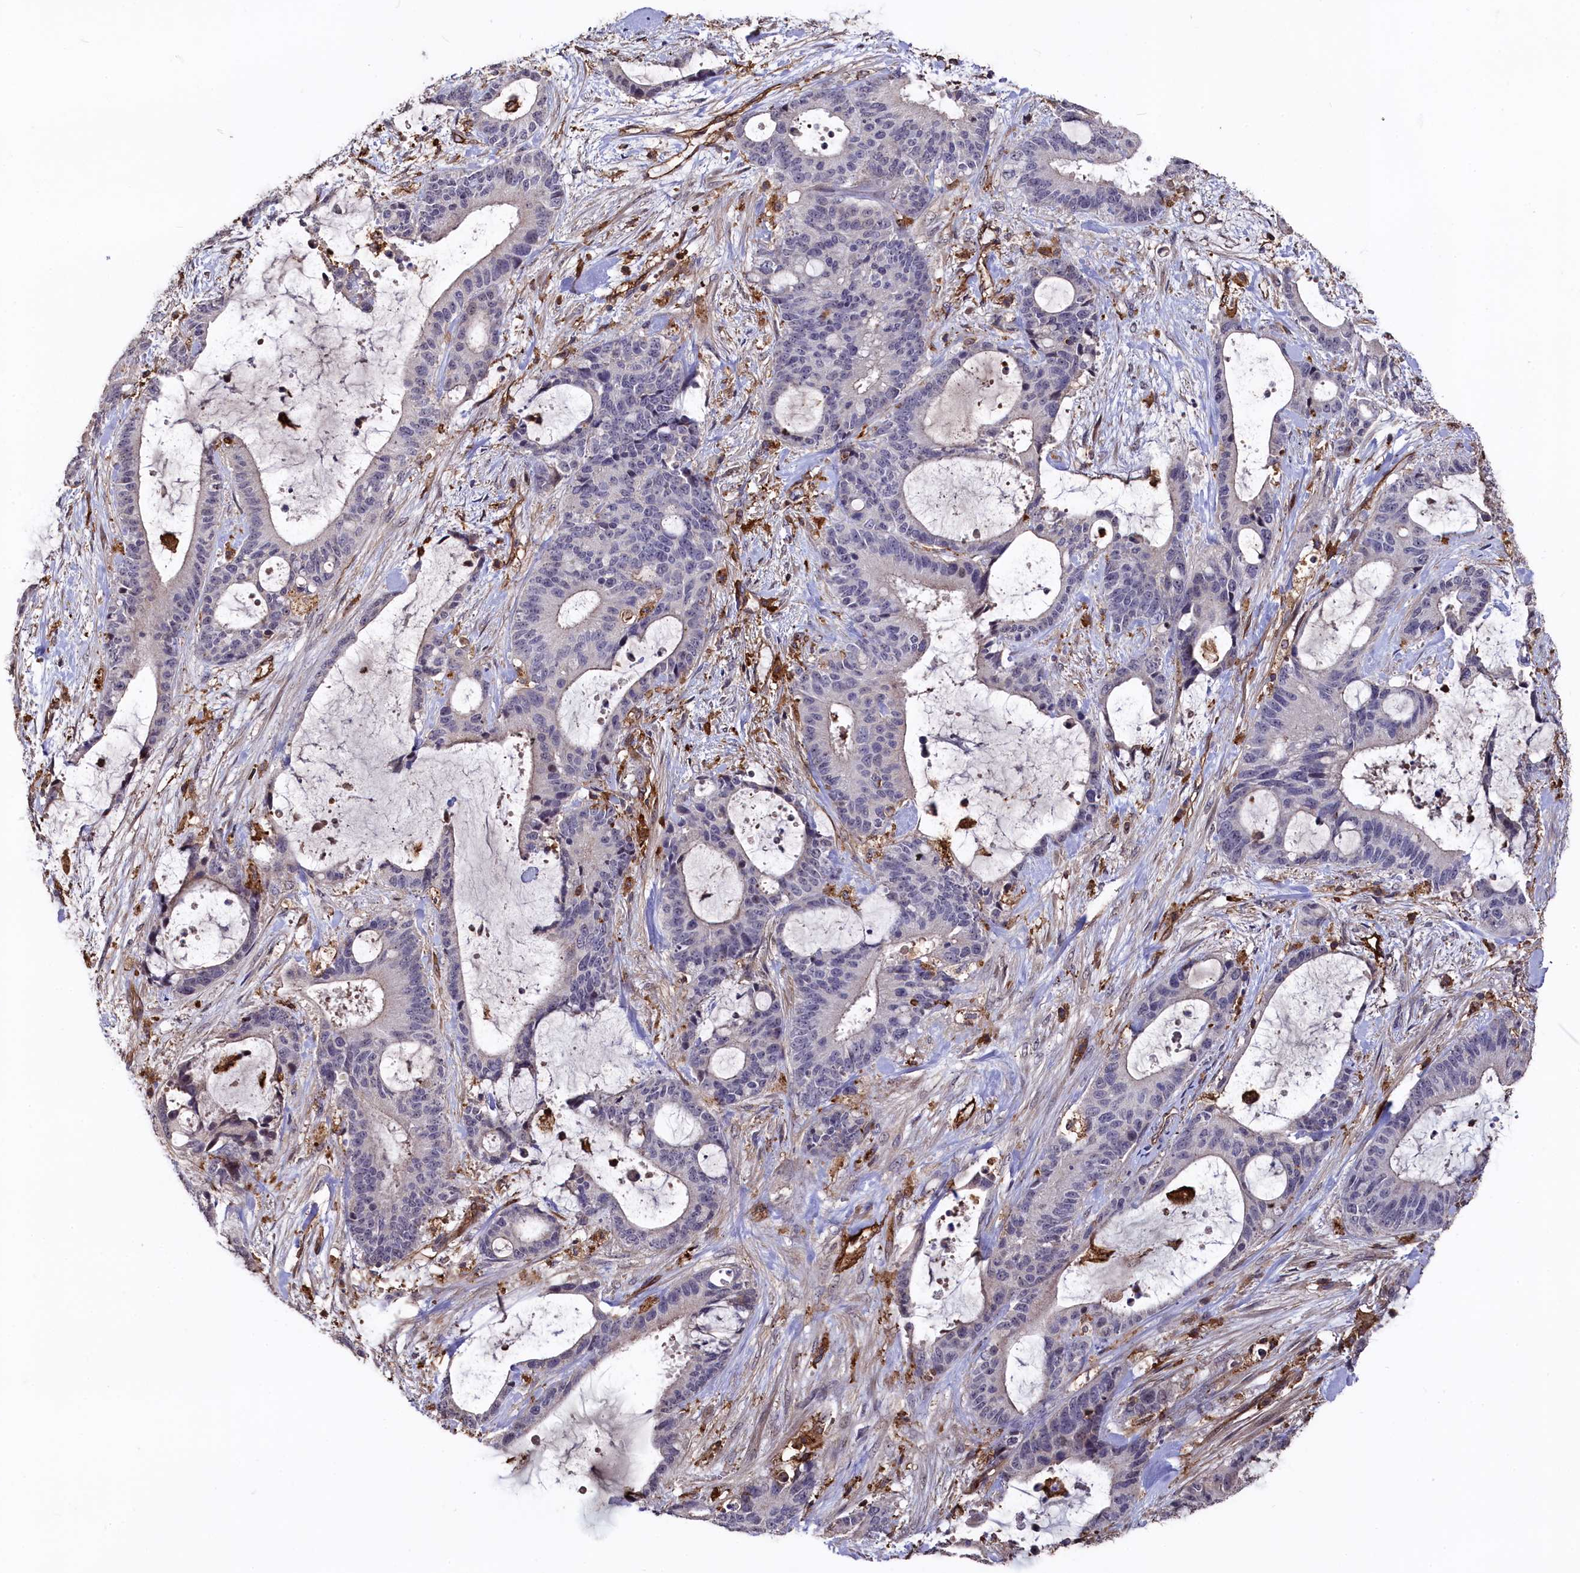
{"staining": {"intensity": "negative", "quantity": "none", "location": "none"}, "tissue": "liver cancer", "cell_type": "Tumor cells", "image_type": "cancer", "snomed": [{"axis": "morphology", "description": "Normal tissue, NOS"}, {"axis": "morphology", "description": "Cholangiocarcinoma"}, {"axis": "topography", "description": "Liver"}, {"axis": "topography", "description": "Peripheral nerve tissue"}], "caption": "Tumor cells are negative for protein expression in human liver cancer.", "gene": "PLEKHO2", "patient": {"sex": "female", "age": 73}}